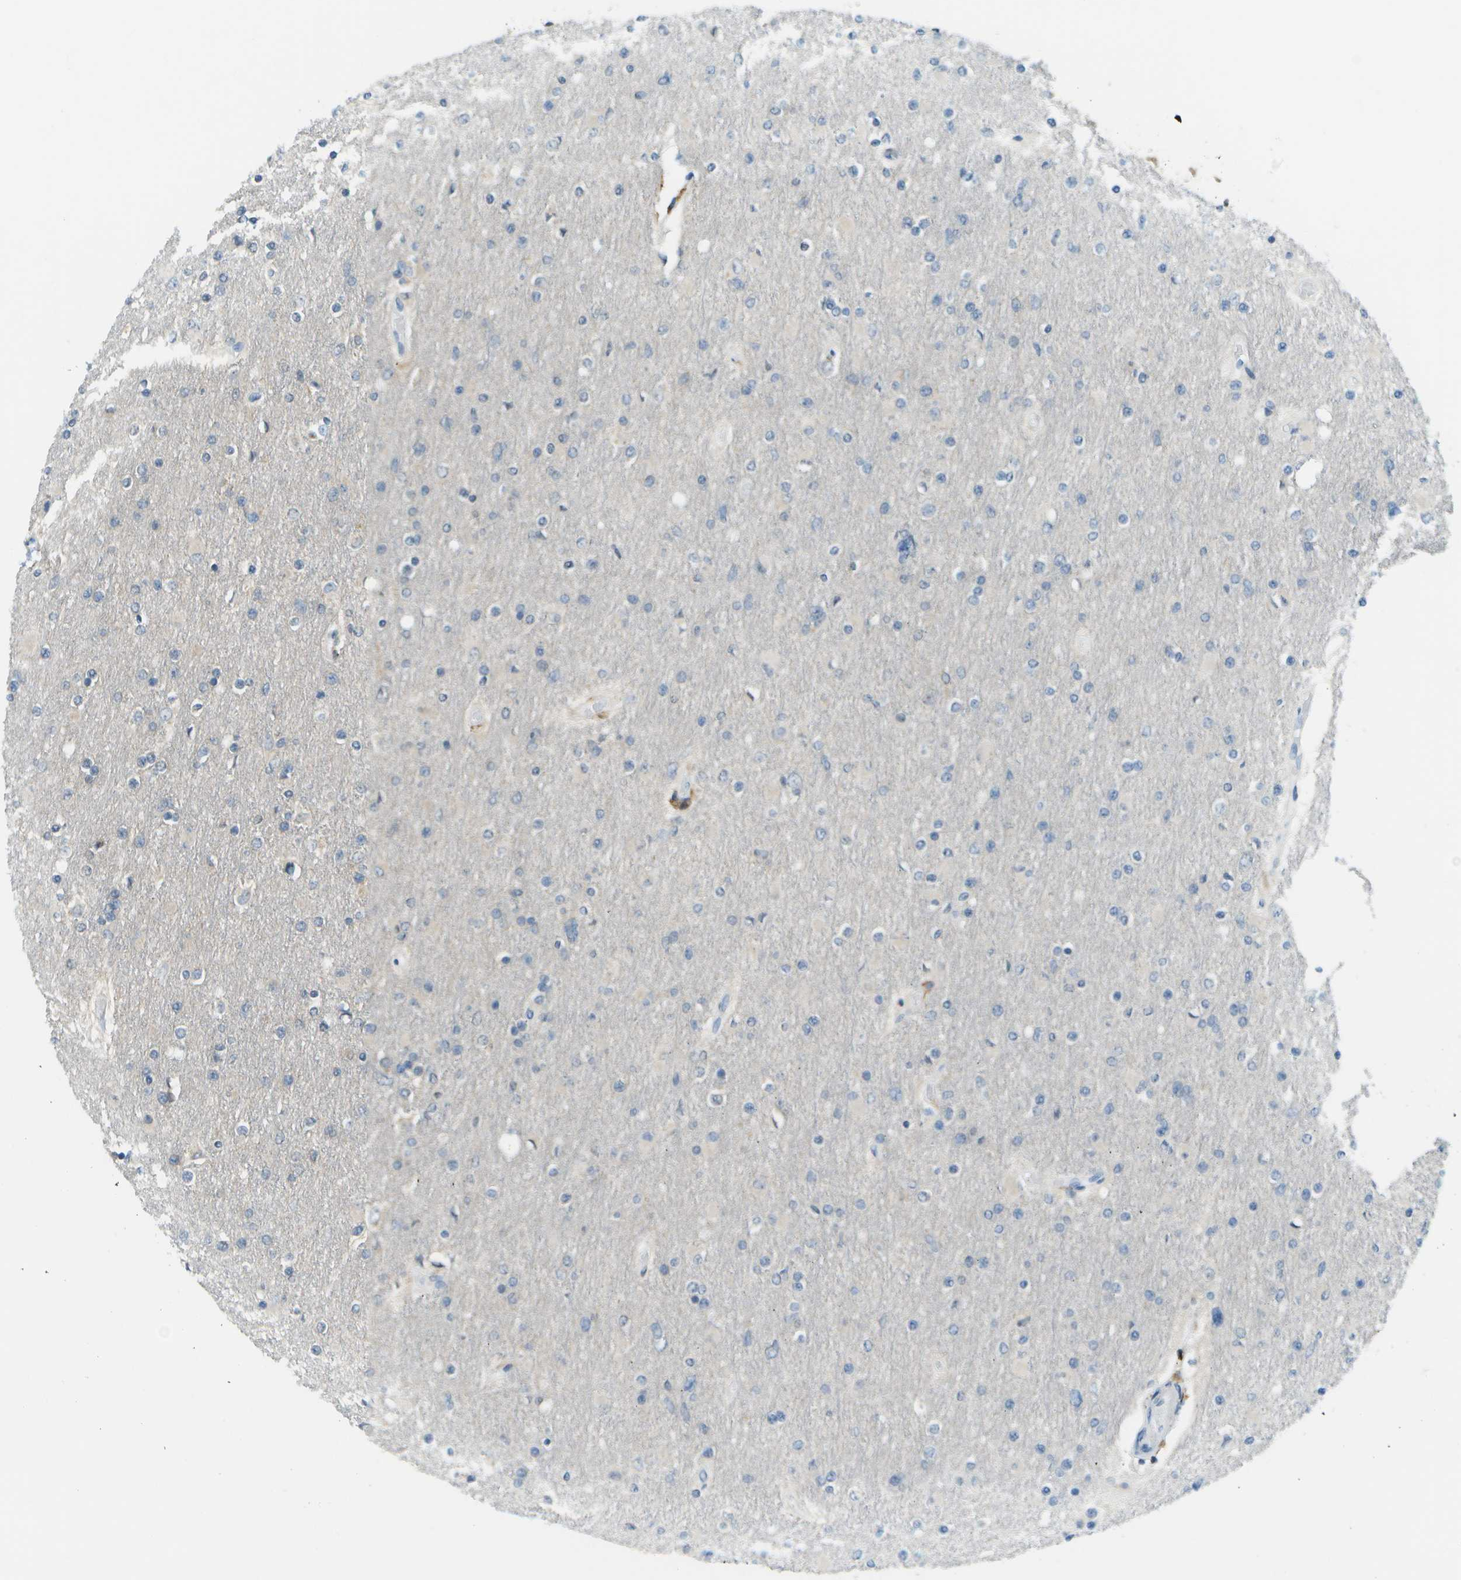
{"staining": {"intensity": "negative", "quantity": "none", "location": "none"}, "tissue": "glioma", "cell_type": "Tumor cells", "image_type": "cancer", "snomed": [{"axis": "morphology", "description": "Glioma, malignant, High grade"}, {"axis": "topography", "description": "Cerebral cortex"}], "caption": "Immunohistochemical staining of human glioma demonstrates no significant expression in tumor cells. Brightfield microscopy of IHC stained with DAB (3,3'-diaminobenzidine) (brown) and hematoxylin (blue), captured at high magnification.", "gene": "CDH23", "patient": {"sex": "female", "age": 36}}